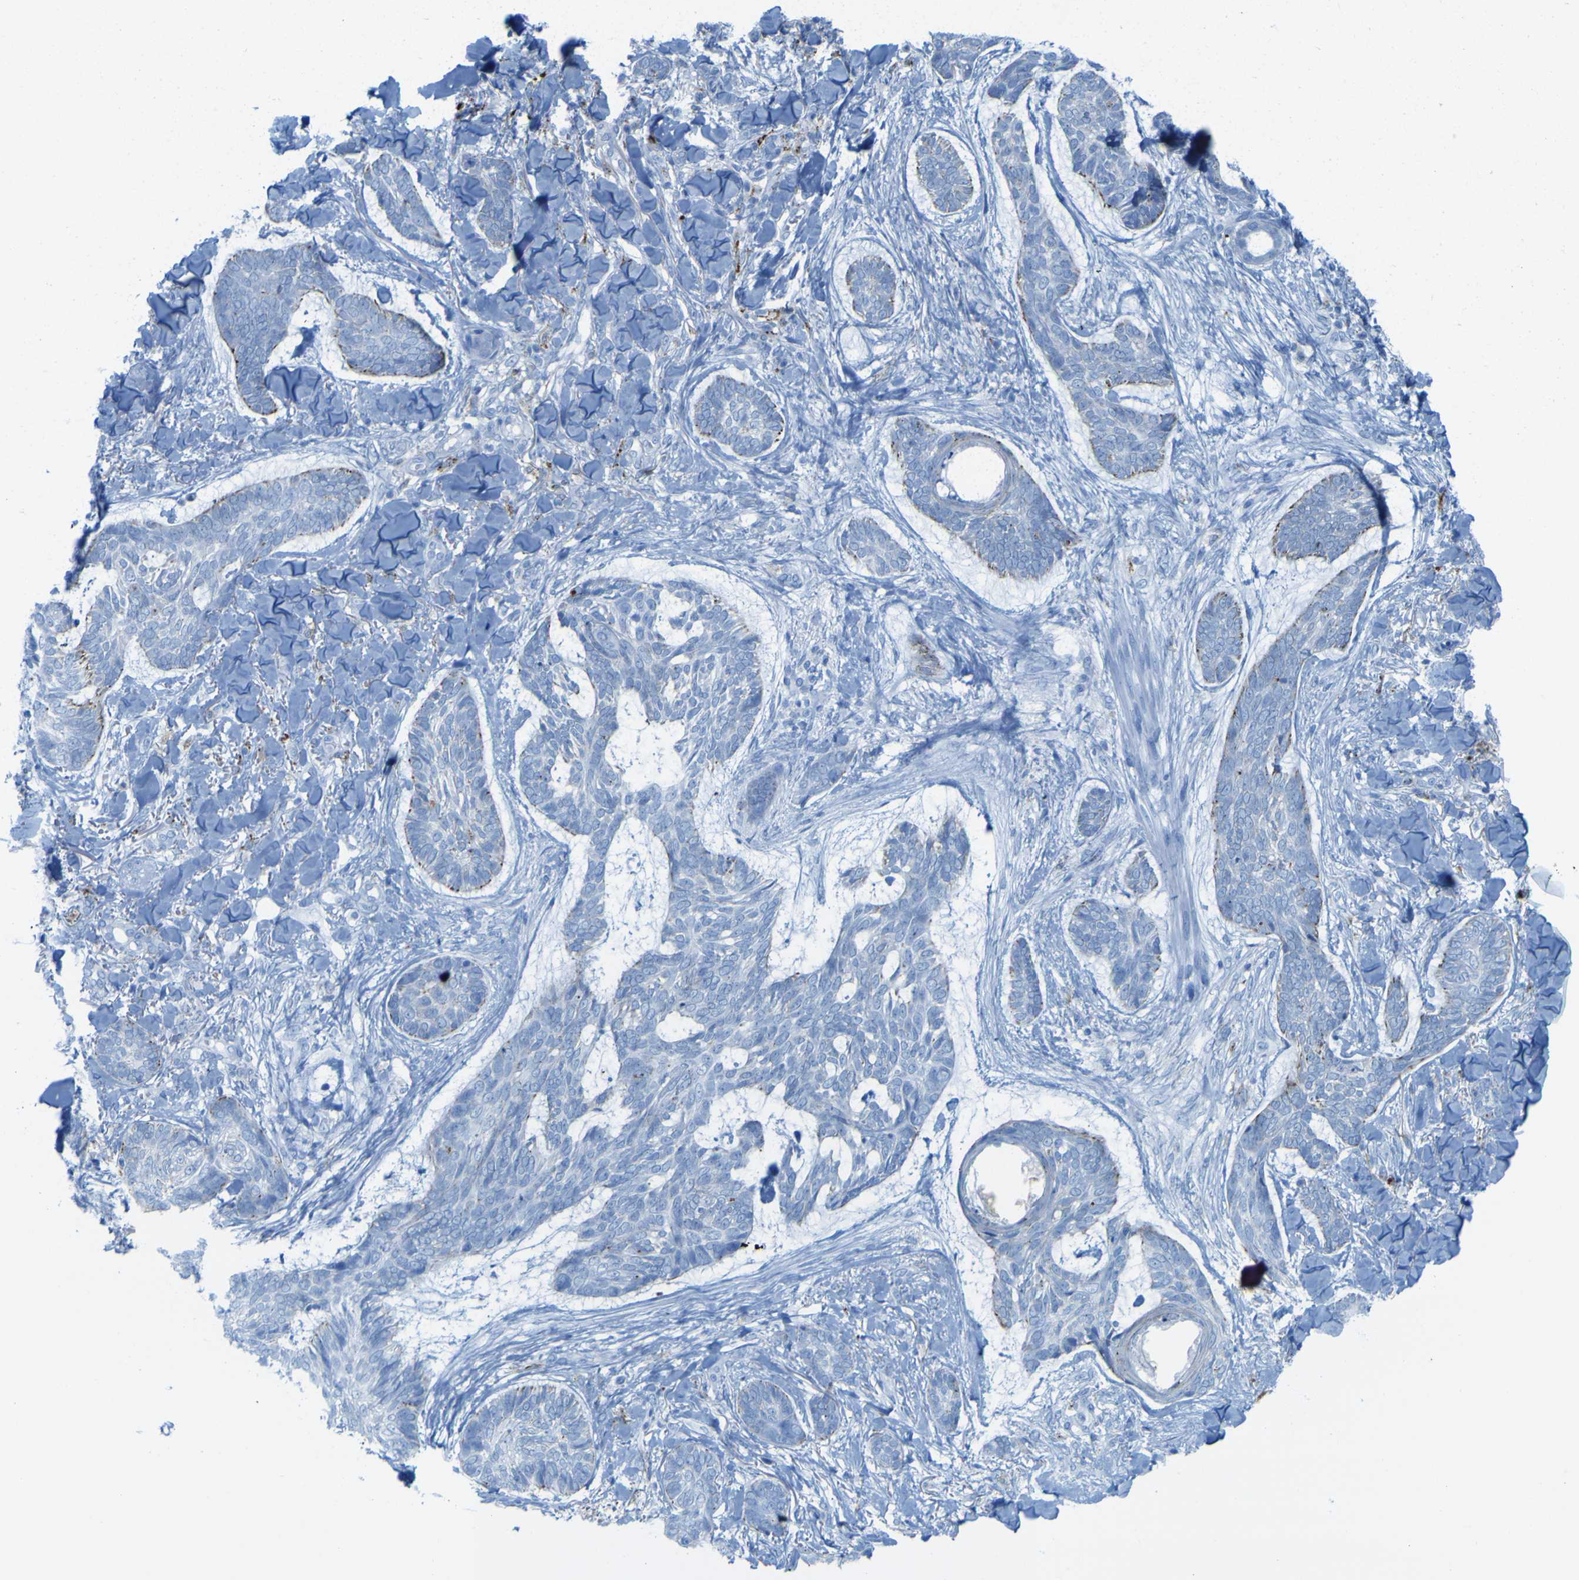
{"staining": {"intensity": "negative", "quantity": "none", "location": "none"}, "tissue": "skin cancer", "cell_type": "Tumor cells", "image_type": "cancer", "snomed": [{"axis": "morphology", "description": "Basal cell carcinoma"}, {"axis": "topography", "description": "Skin"}], "caption": "High magnification brightfield microscopy of basal cell carcinoma (skin) stained with DAB (3,3'-diaminobenzidine) (brown) and counterstained with hematoxylin (blue): tumor cells show no significant positivity.", "gene": "PLD3", "patient": {"sex": "male", "age": 43}}